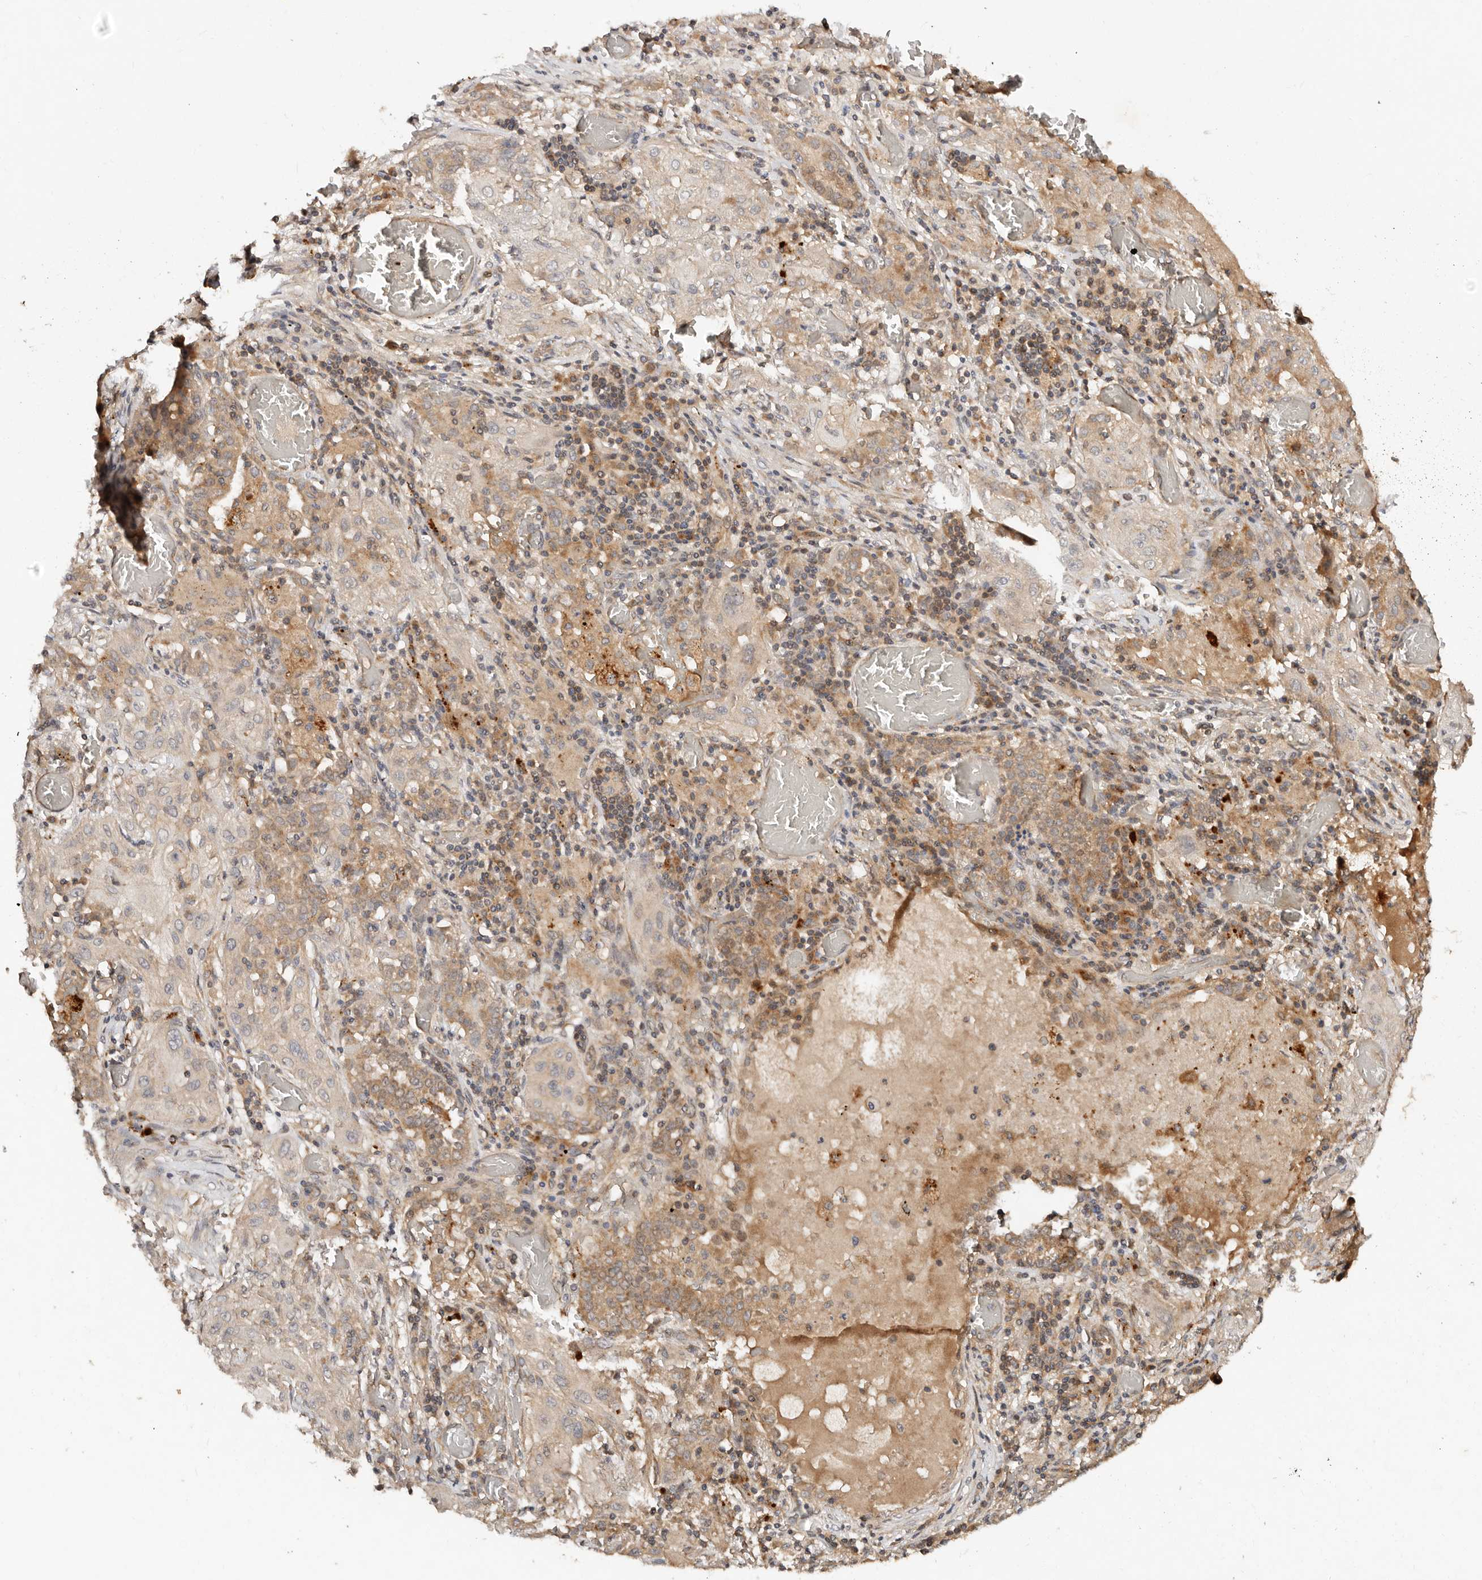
{"staining": {"intensity": "moderate", "quantity": "25%-75%", "location": "cytoplasmic/membranous"}, "tissue": "lung cancer", "cell_type": "Tumor cells", "image_type": "cancer", "snomed": [{"axis": "morphology", "description": "Squamous cell carcinoma, NOS"}, {"axis": "topography", "description": "Lung"}], "caption": "Lung squamous cell carcinoma tissue displays moderate cytoplasmic/membranous positivity in about 25%-75% of tumor cells (IHC, brightfield microscopy, high magnification).", "gene": "DENND11", "patient": {"sex": "female", "age": 47}}